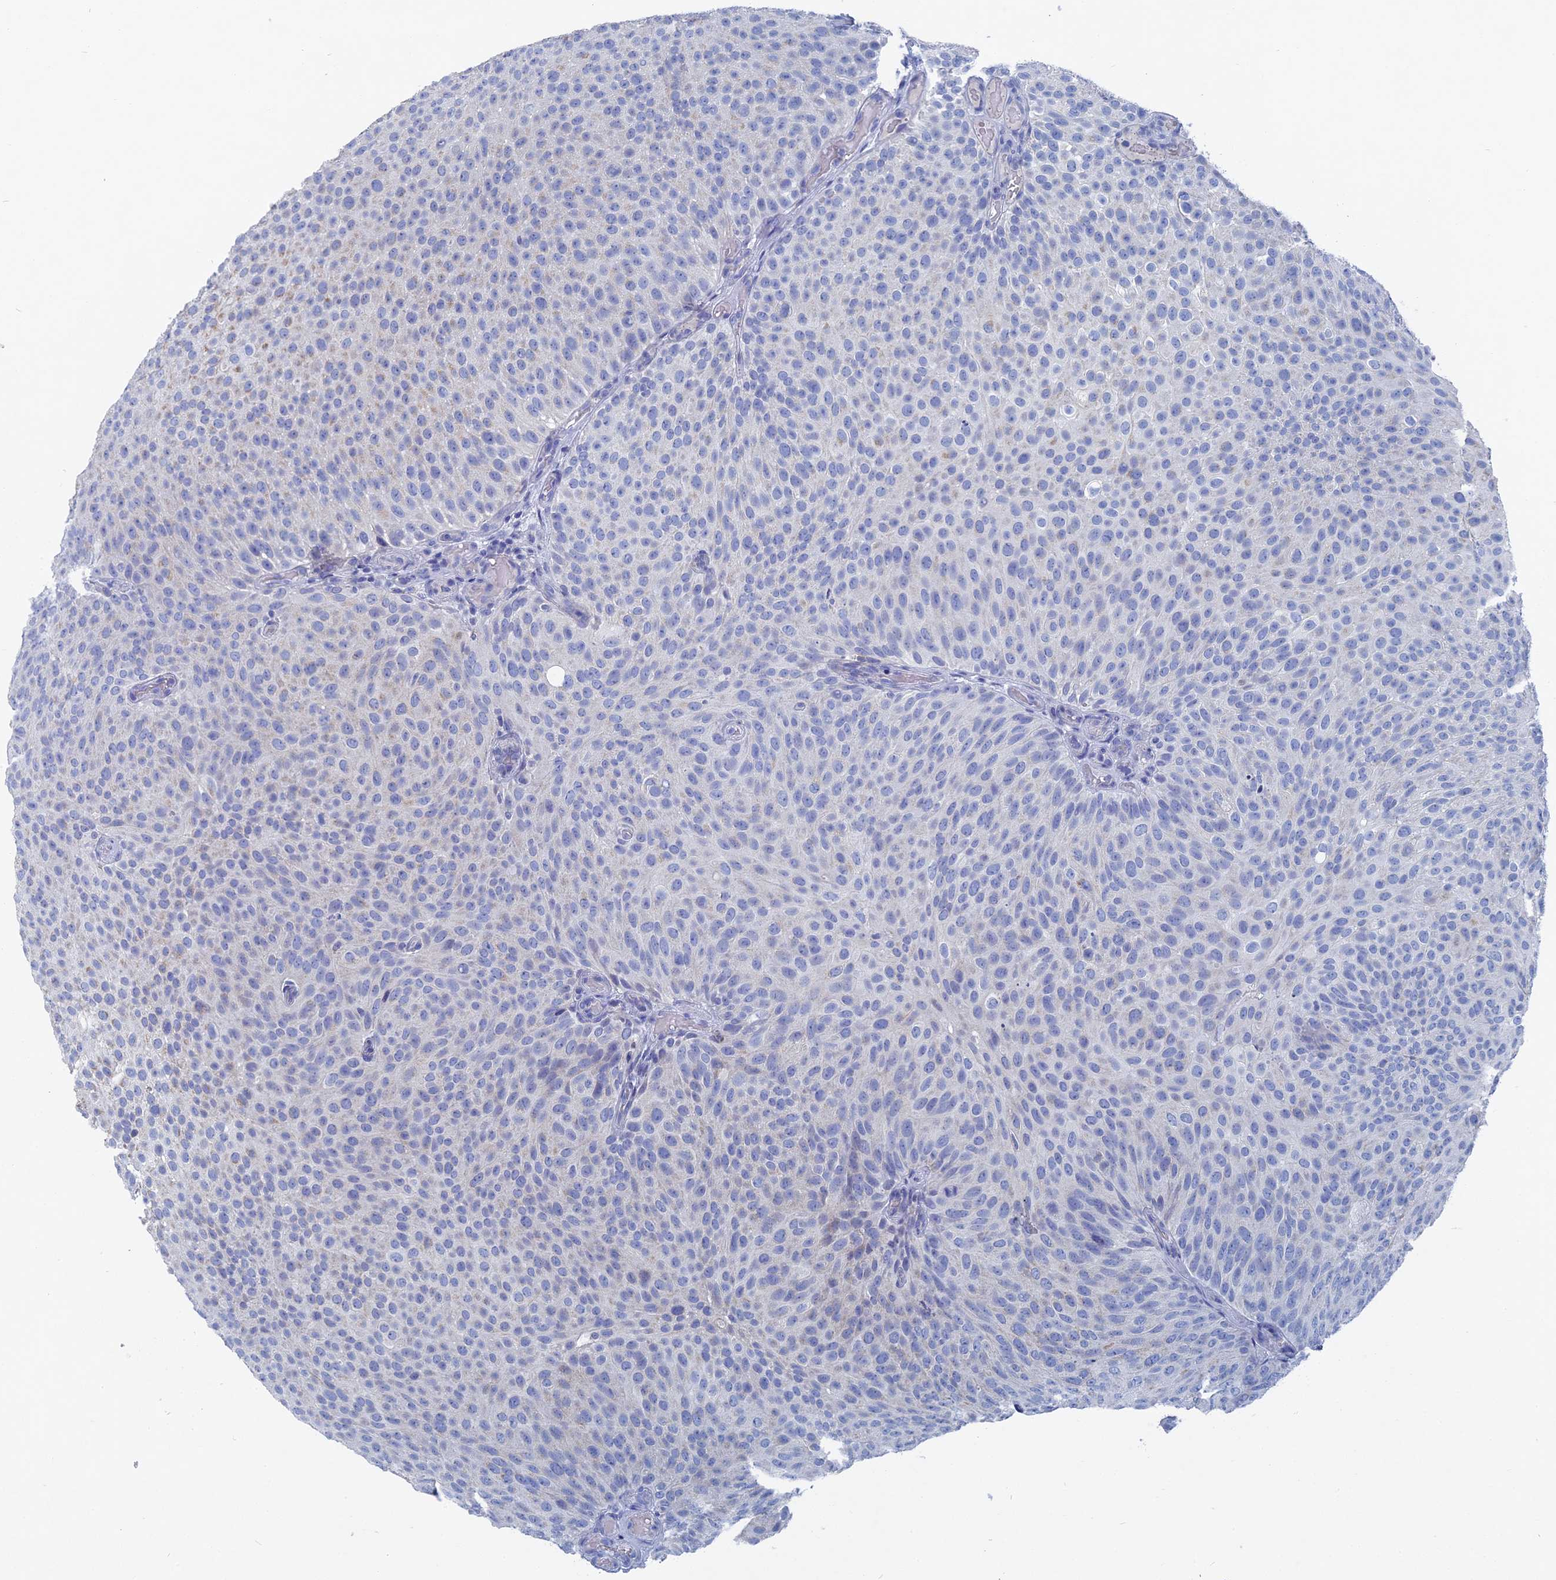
{"staining": {"intensity": "negative", "quantity": "none", "location": "none"}, "tissue": "urothelial cancer", "cell_type": "Tumor cells", "image_type": "cancer", "snomed": [{"axis": "morphology", "description": "Urothelial carcinoma, Low grade"}, {"axis": "topography", "description": "Urinary bladder"}], "caption": "This photomicrograph is of urothelial cancer stained with IHC to label a protein in brown with the nuclei are counter-stained blue. There is no staining in tumor cells. The staining is performed using DAB brown chromogen with nuclei counter-stained in using hematoxylin.", "gene": "HIGD1A", "patient": {"sex": "male", "age": 78}}